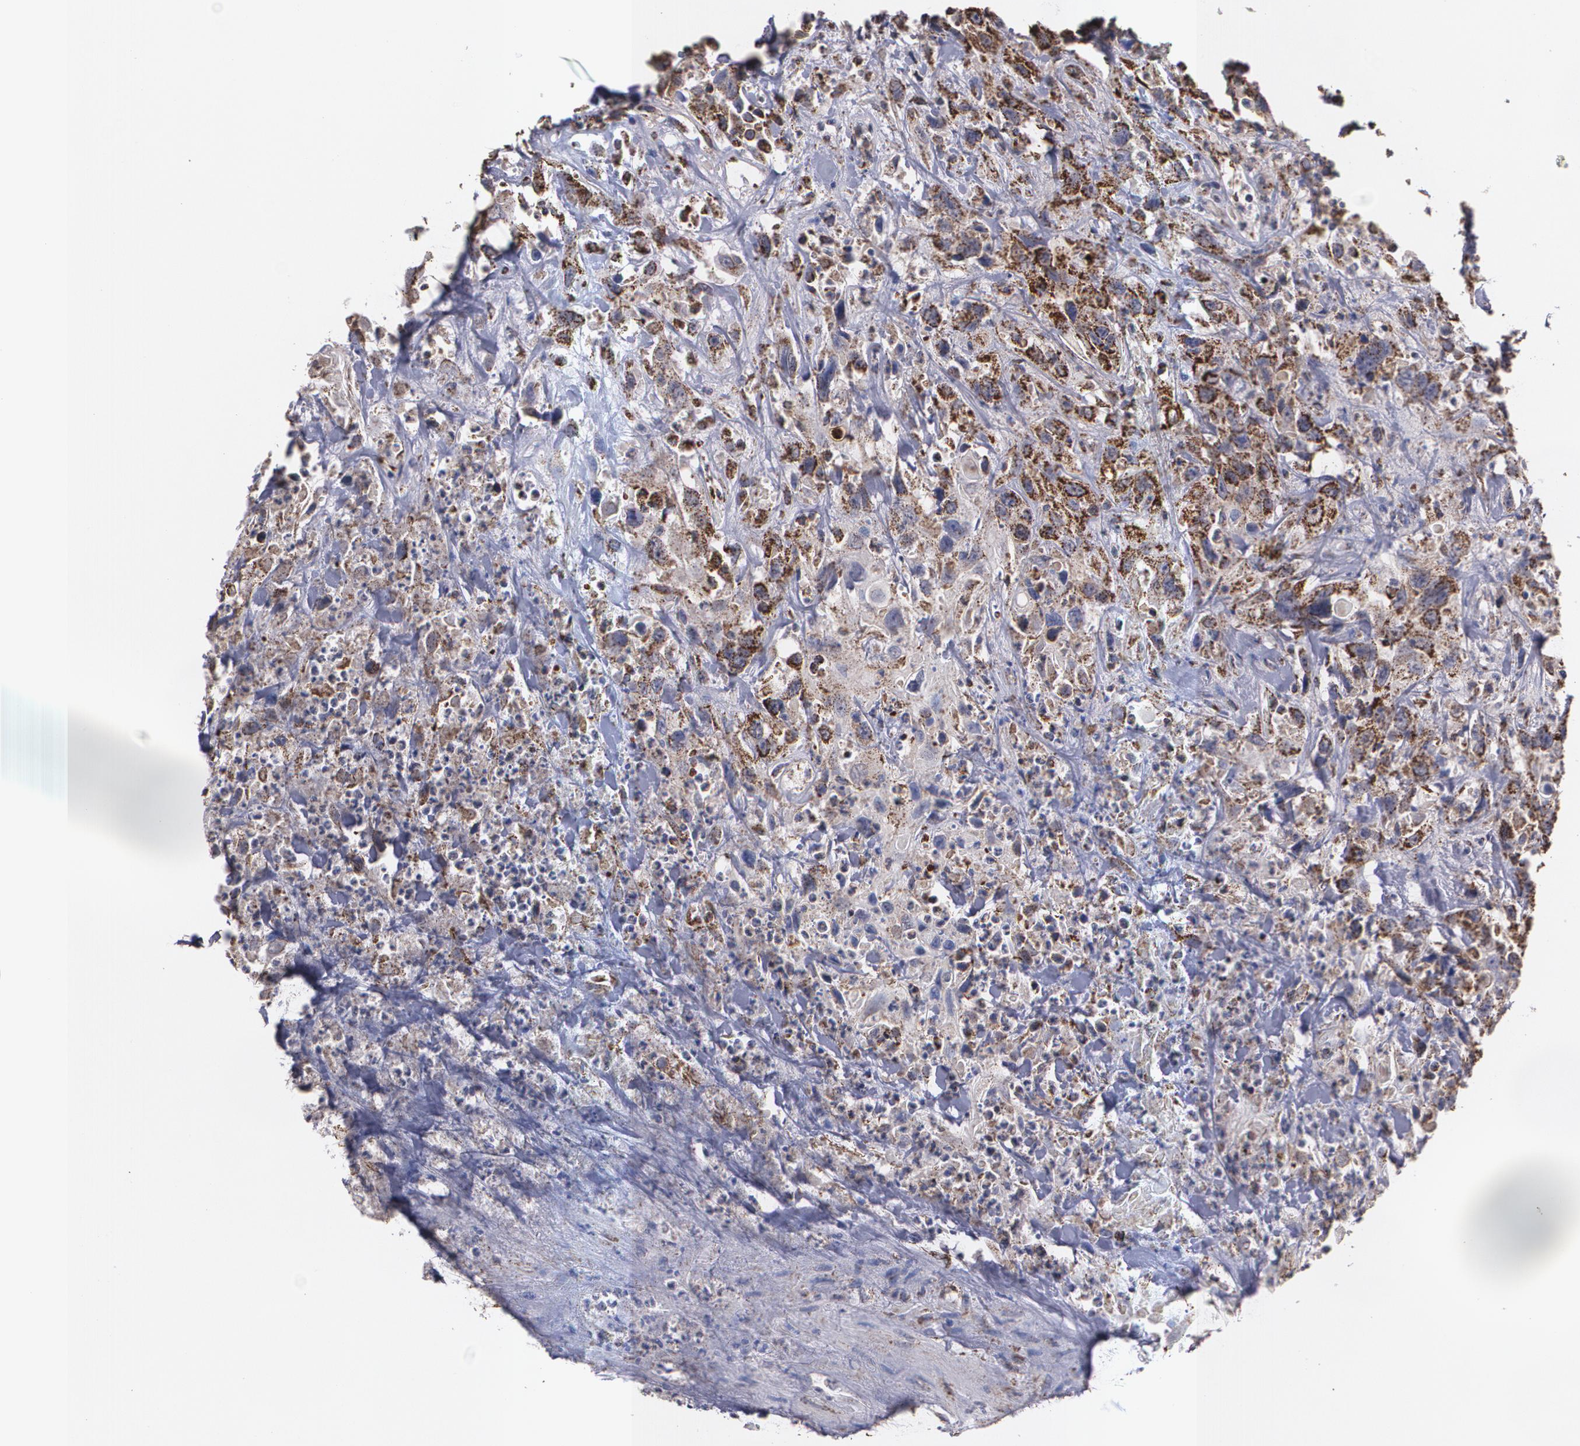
{"staining": {"intensity": "strong", "quantity": ">75%", "location": "cytoplasmic/membranous"}, "tissue": "urothelial cancer", "cell_type": "Tumor cells", "image_type": "cancer", "snomed": [{"axis": "morphology", "description": "Urothelial carcinoma, High grade"}, {"axis": "topography", "description": "Urinary bladder"}], "caption": "High-grade urothelial carcinoma stained with a brown dye displays strong cytoplasmic/membranous positive expression in about >75% of tumor cells.", "gene": "HSPD1", "patient": {"sex": "female", "age": 84}}